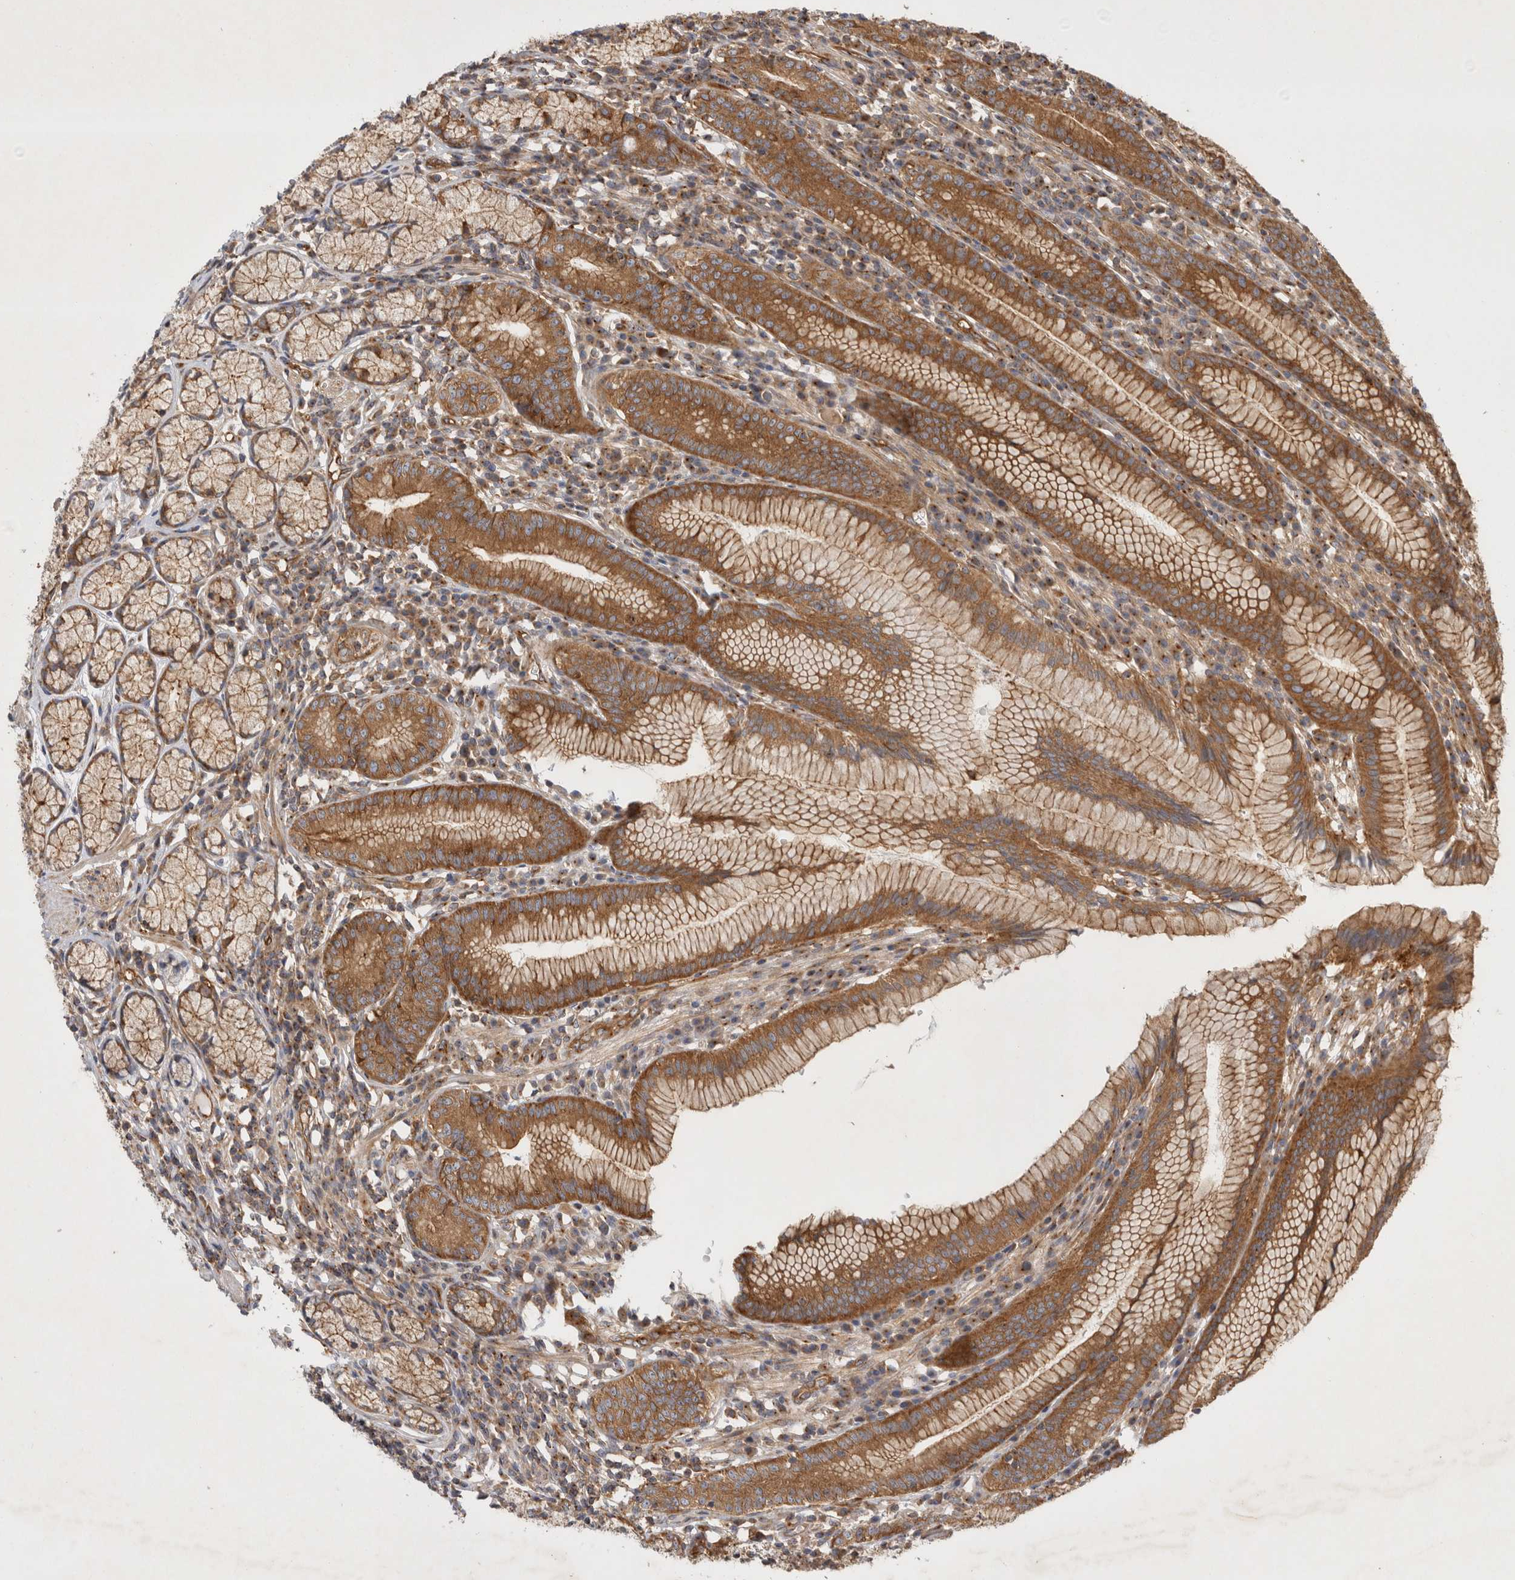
{"staining": {"intensity": "moderate", "quantity": ">75%", "location": "cytoplasmic/membranous"}, "tissue": "stomach", "cell_type": "Glandular cells", "image_type": "normal", "snomed": [{"axis": "morphology", "description": "Normal tissue, NOS"}, {"axis": "topography", "description": "Stomach"}], "caption": "Immunohistochemical staining of benign stomach displays medium levels of moderate cytoplasmic/membranous expression in approximately >75% of glandular cells. (Brightfield microscopy of DAB IHC at high magnification).", "gene": "GPR150", "patient": {"sex": "male", "age": 55}}